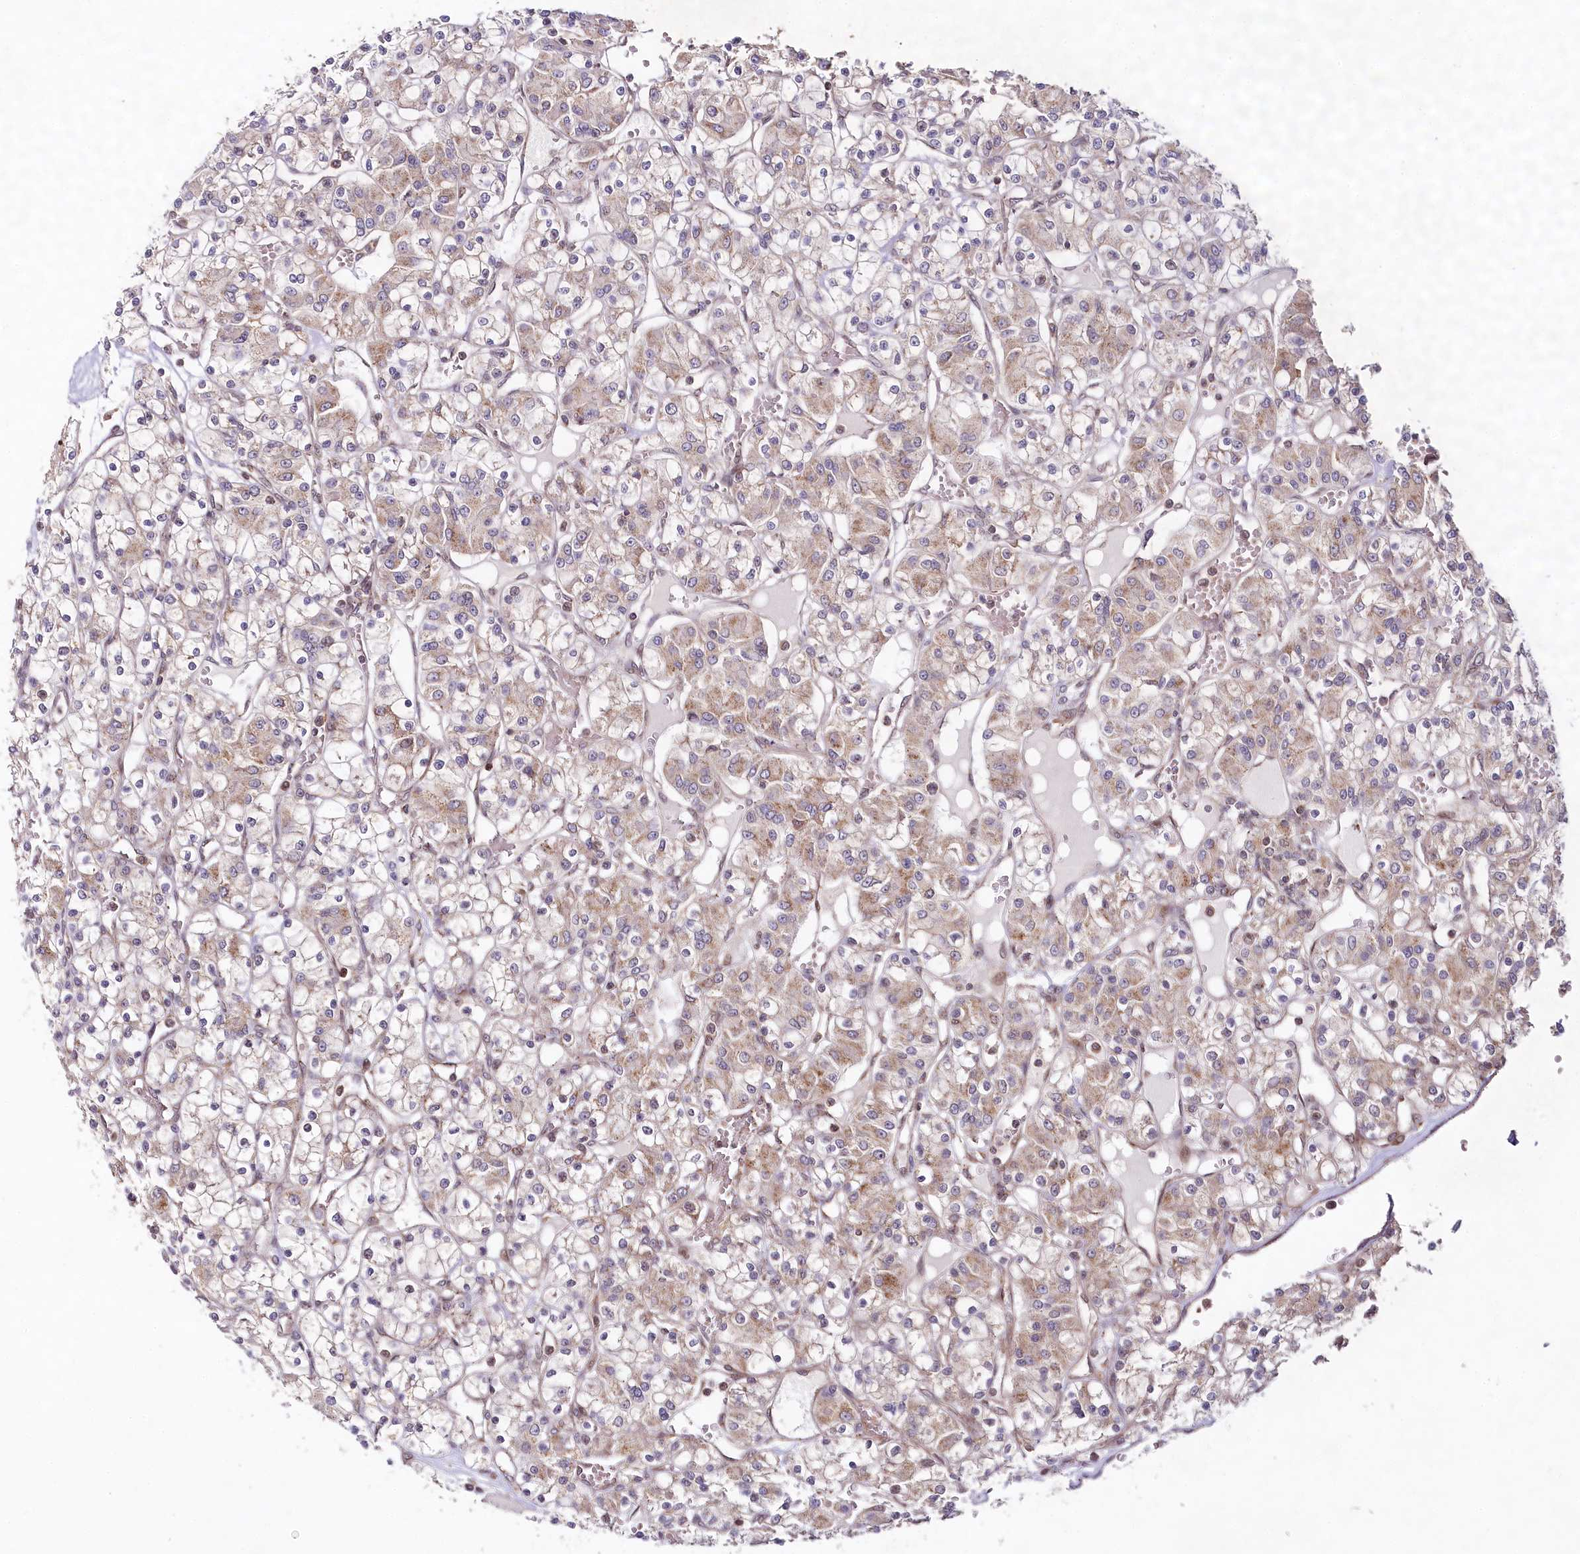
{"staining": {"intensity": "weak", "quantity": "25%-75%", "location": "cytoplasmic/membranous"}, "tissue": "renal cancer", "cell_type": "Tumor cells", "image_type": "cancer", "snomed": [{"axis": "morphology", "description": "Adenocarcinoma, NOS"}, {"axis": "topography", "description": "Kidney"}], "caption": "Immunohistochemistry (IHC) (DAB) staining of renal cancer (adenocarcinoma) exhibits weak cytoplasmic/membranous protein expression in about 25%-75% of tumor cells.", "gene": "COPG1", "patient": {"sex": "female", "age": 59}}